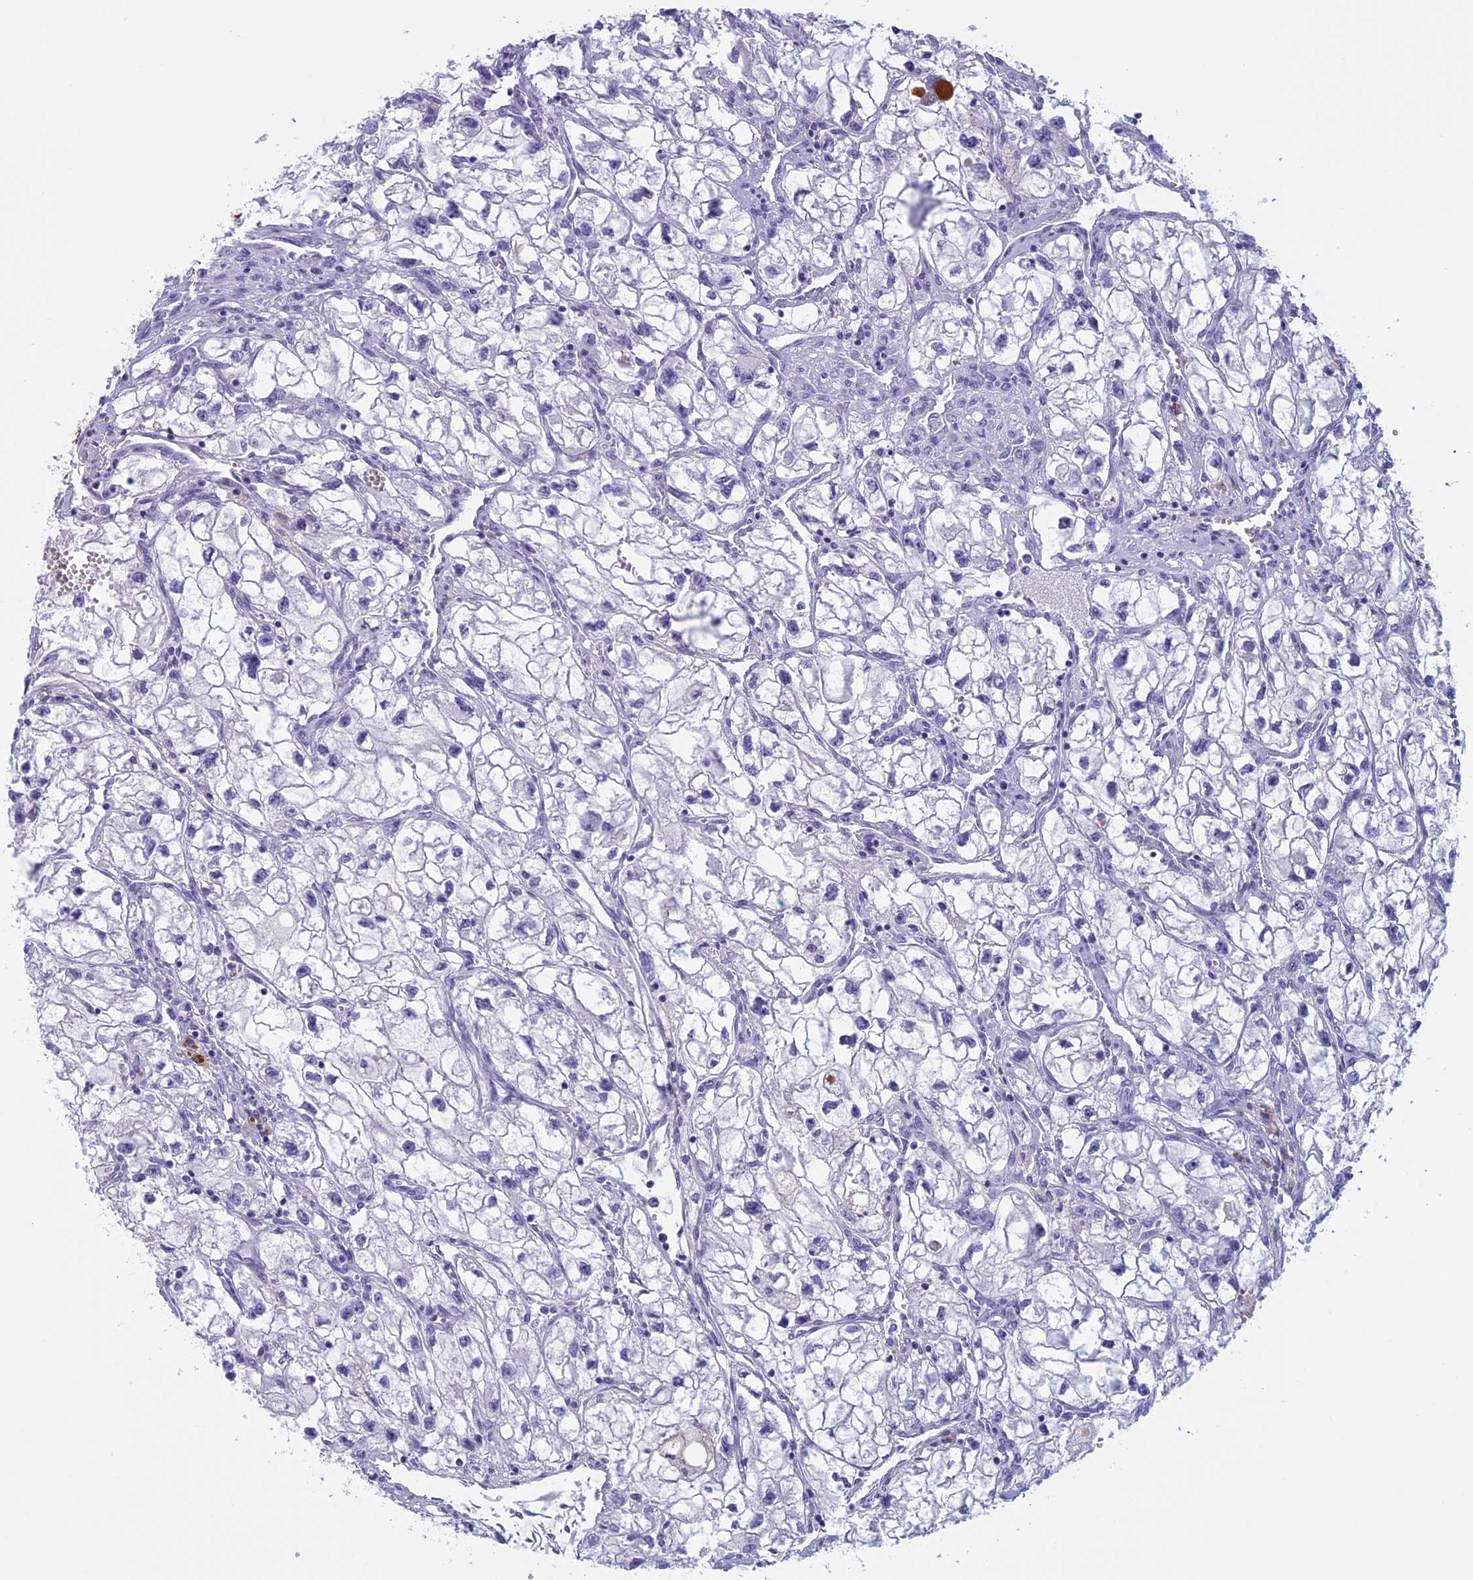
{"staining": {"intensity": "negative", "quantity": "none", "location": "none"}, "tissue": "renal cancer", "cell_type": "Tumor cells", "image_type": "cancer", "snomed": [{"axis": "morphology", "description": "Adenocarcinoma, NOS"}, {"axis": "topography", "description": "Kidney"}], "caption": "Renal cancer was stained to show a protein in brown. There is no significant positivity in tumor cells.", "gene": "ANGPTL2", "patient": {"sex": "female", "age": 70}}